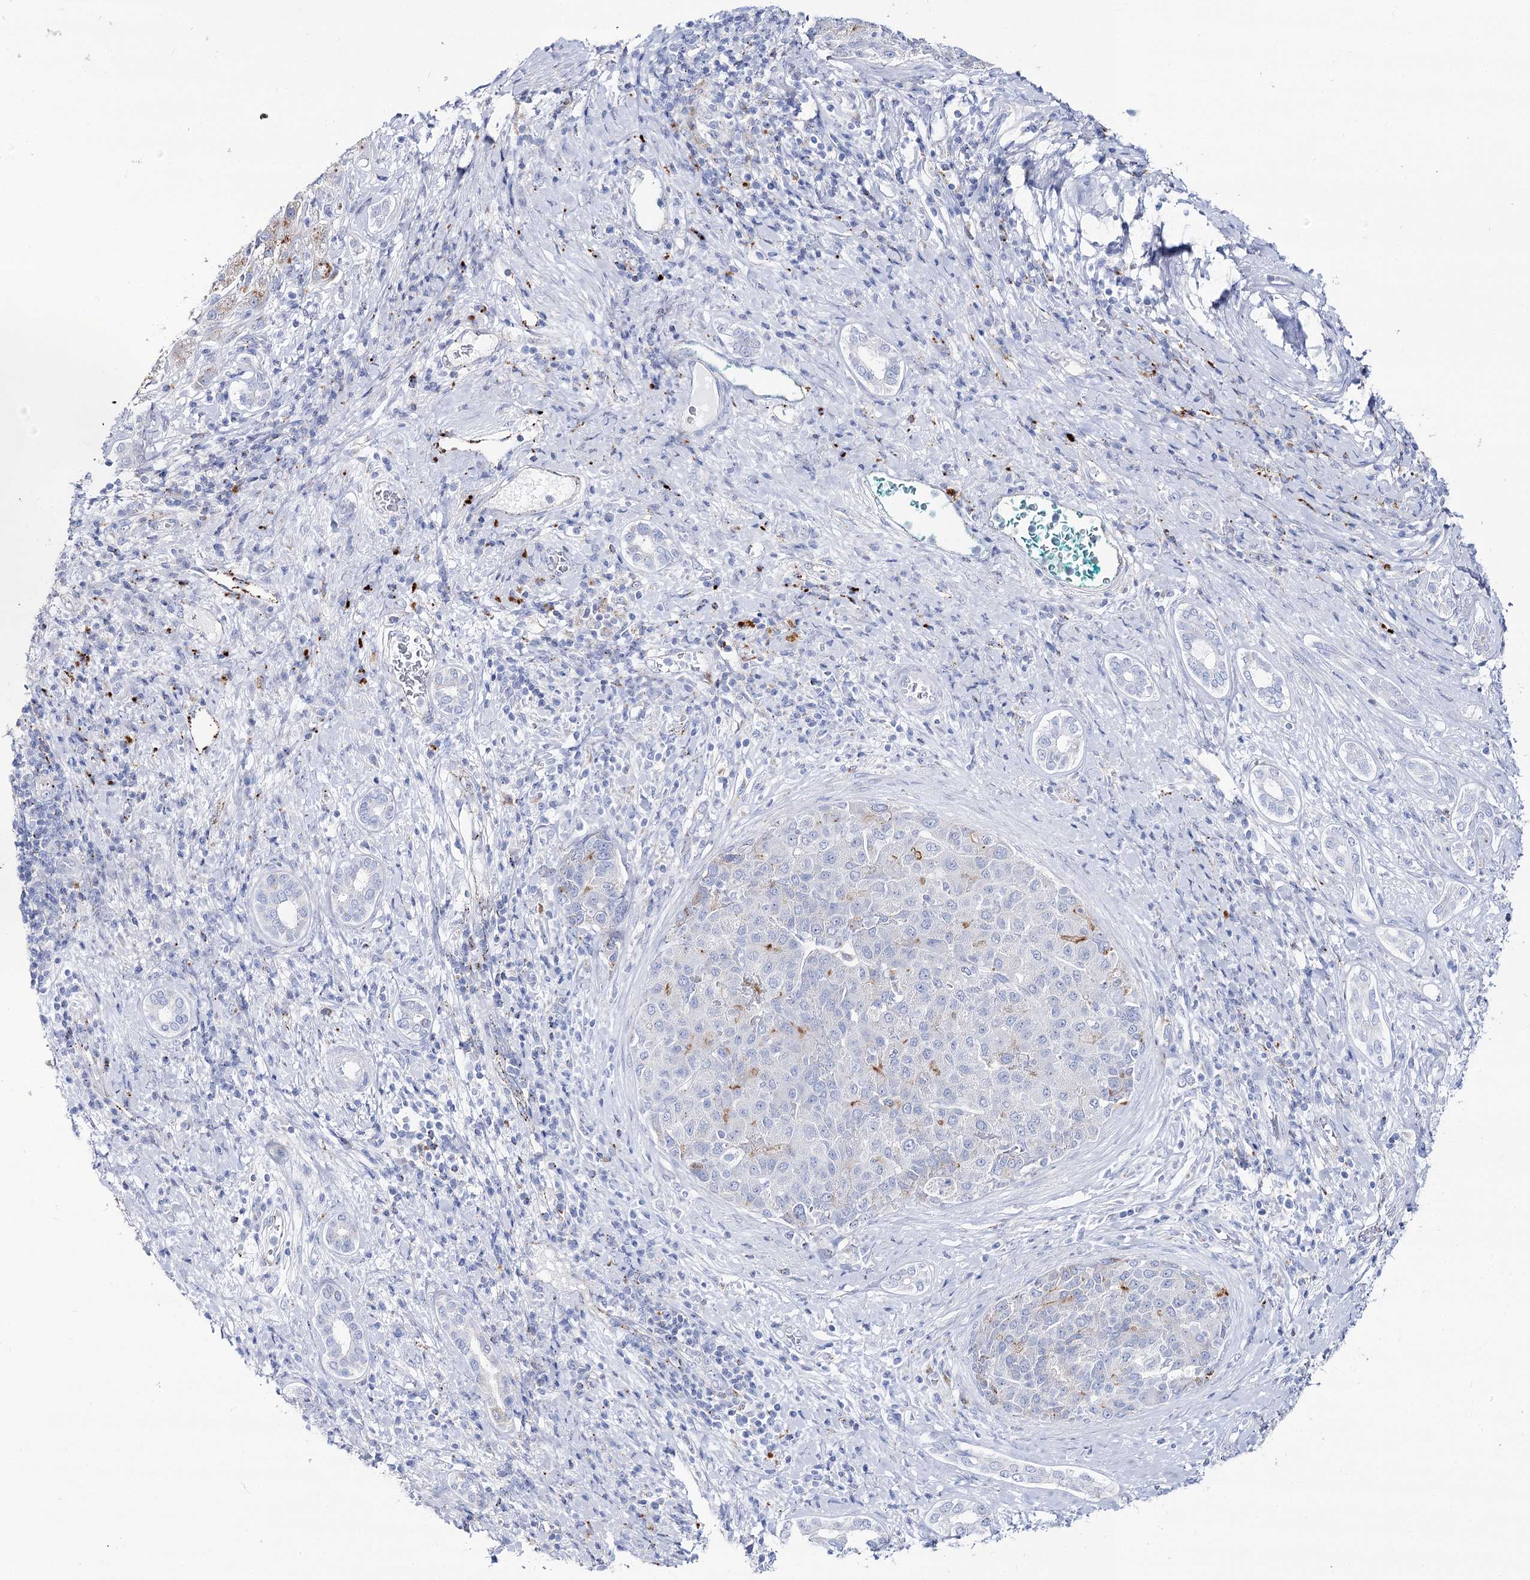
{"staining": {"intensity": "negative", "quantity": "none", "location": "none"}, "tissue": "liver cancer", "cell_type": "Tumor cells", "image_type": "cancer", "snomed": [{"axis": "morphology", "description": "Carcinoma, Hepatocellular, NOS"}, {"axis": "topography", "description": "Liver"}], "caption": "IHC of human liver cancer (hepatocellular carcinoma) reveals no positivity in tumor cells. (Brightfield microscopy of DAB immunohistochemistry at high magnification).", "gene": "SLC3A1", "patient": {"sex": "male", "age": 65}}